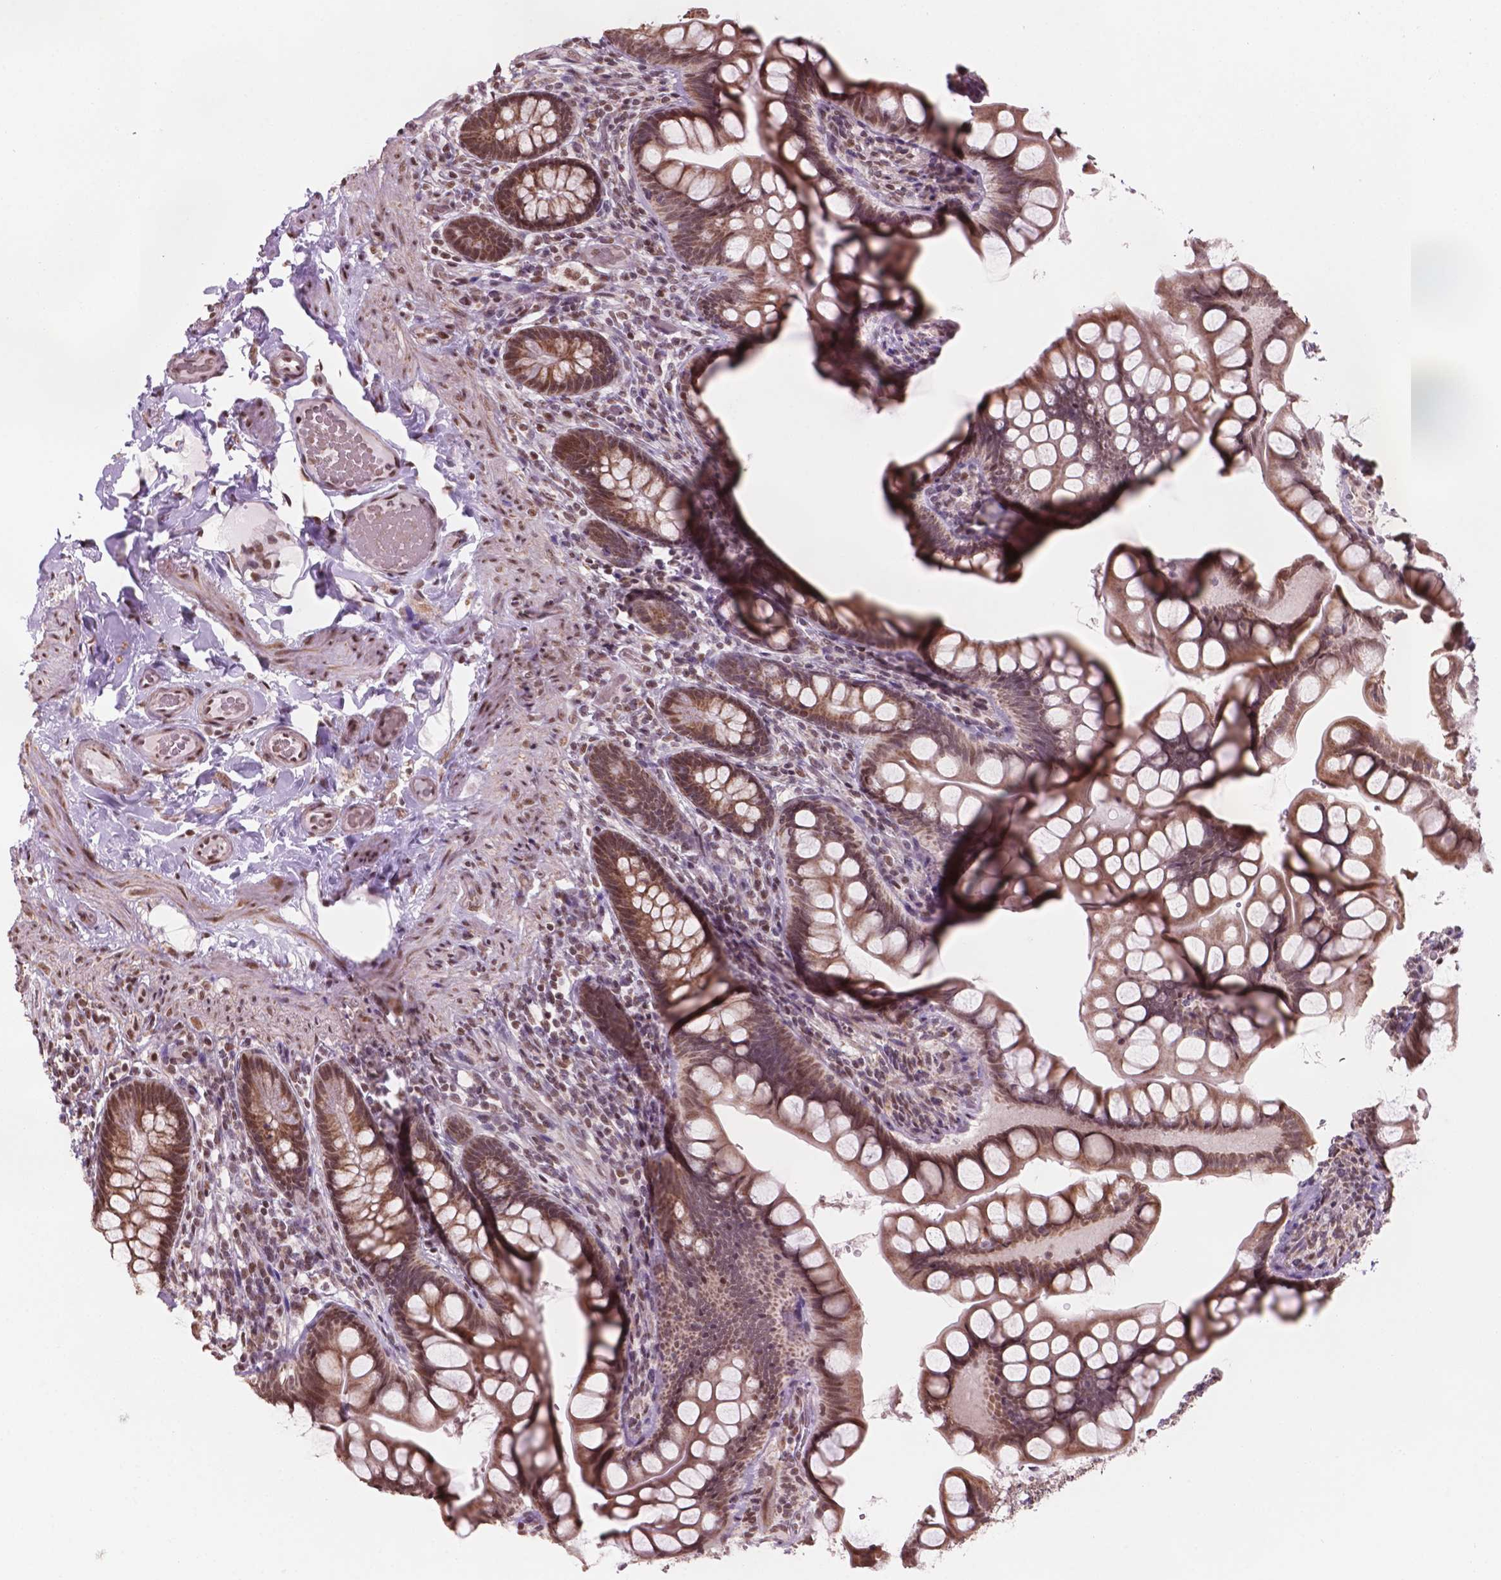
{"staining": {"intensity": "moderate", "quantity": ">75%", "location": "cytoplasmic/membranous,nuclear"}, "tissue": "small intestine", "cell_type": "Glandular cells", "image_type": "normal", "snomed": [{"axis": "morphology", "description": "Normal tissue, NOS"}, {"axis": "topography", "description": "Small intestine"}], "caption": "Immunohistochemistry (IHC) photomicrograph of benign human small intestine stained for a protein (brown), which exhibits medium levels of moderate cytoplasmic/membranous,nuclear positivity in approximately >75% of glandular cells.", "gene": "NDUFA10", "patient": {"sex": "male", "age": 70}}